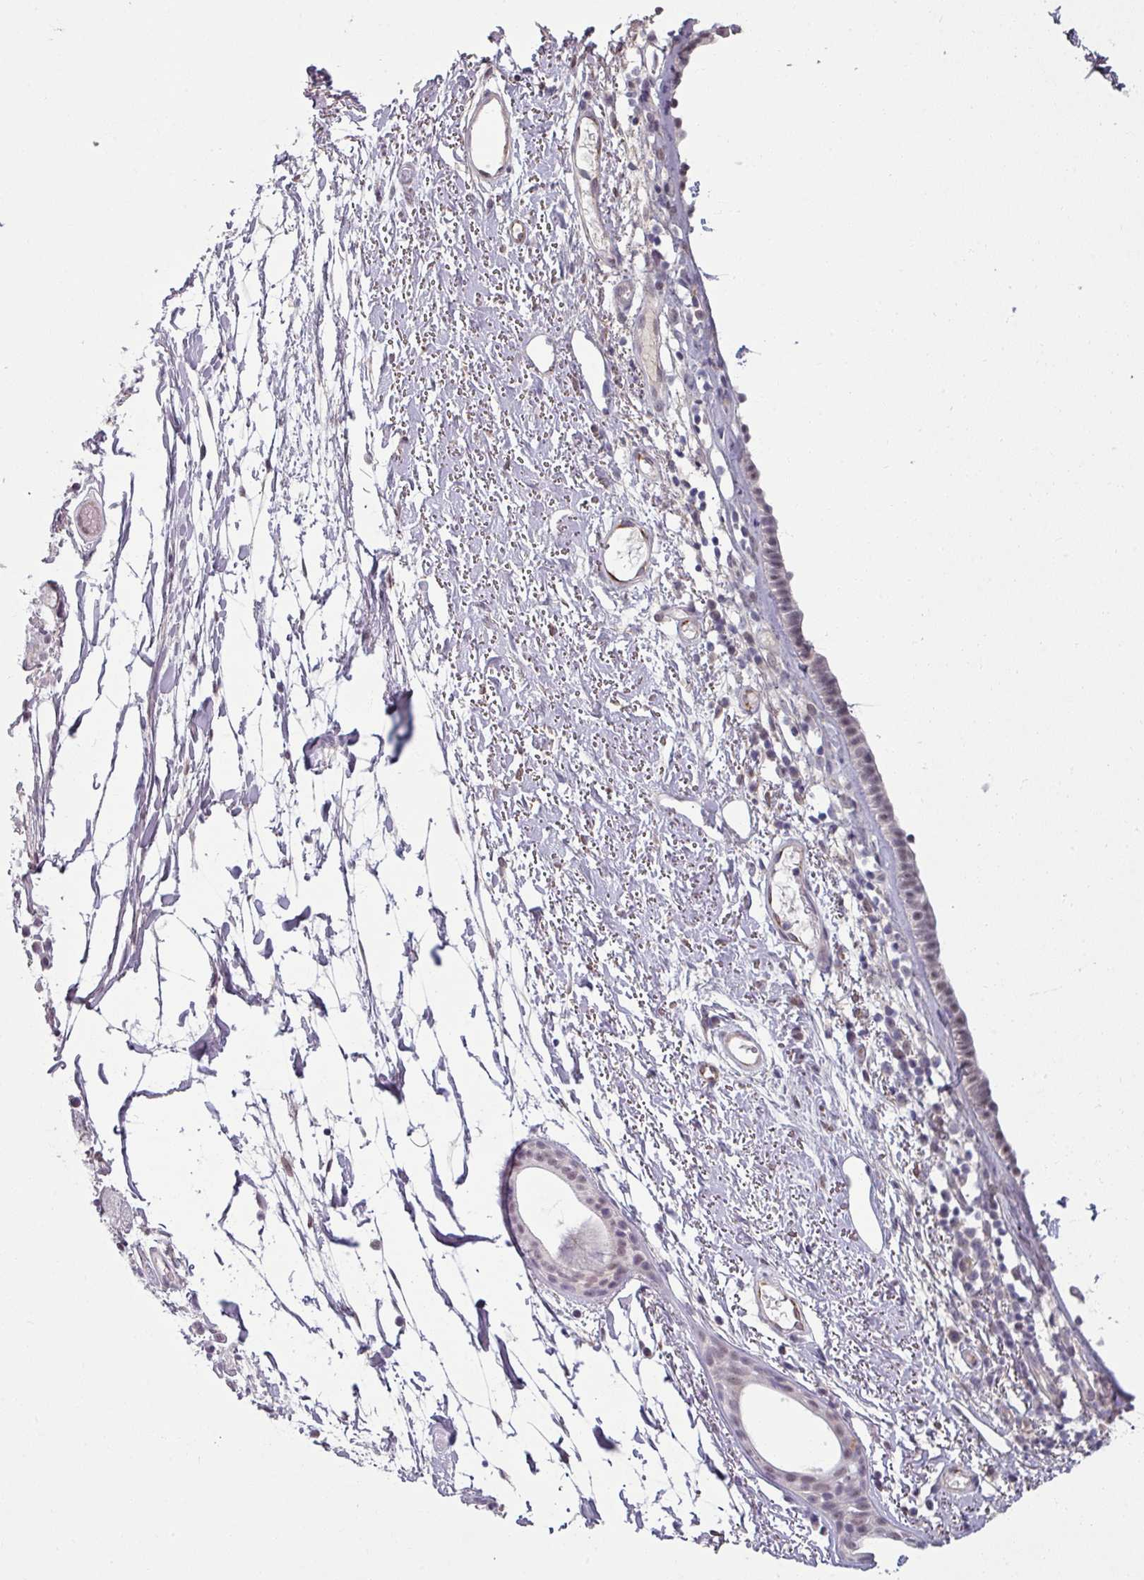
{"staining": {"intensity": "weak", "quantity": "25%-75%", "location": "nuclear"}, "tissue": "nasopharynx", "cell_type": "Respiratory epithelial cells", "image_type": "normal", "snomed": [{"axis": "morphology", "description": "Normal tissue, NOS"}, {"axis": "topography", "description": "Cartilage tissue"}, {"axis": "topography", "description": "Nasopharynx"}], "caption": "Protein expression by immunohistochemistry (IHC) shows weak nuclear positivity in about 25%-75% of respiratory epithelial cells in unremarkable nasopharynx. (brown staining indicates protein expression, while blue staining denotes nuclei).", "gene": "UVSSA", "patient": {"sex": "male", "age": 56}}